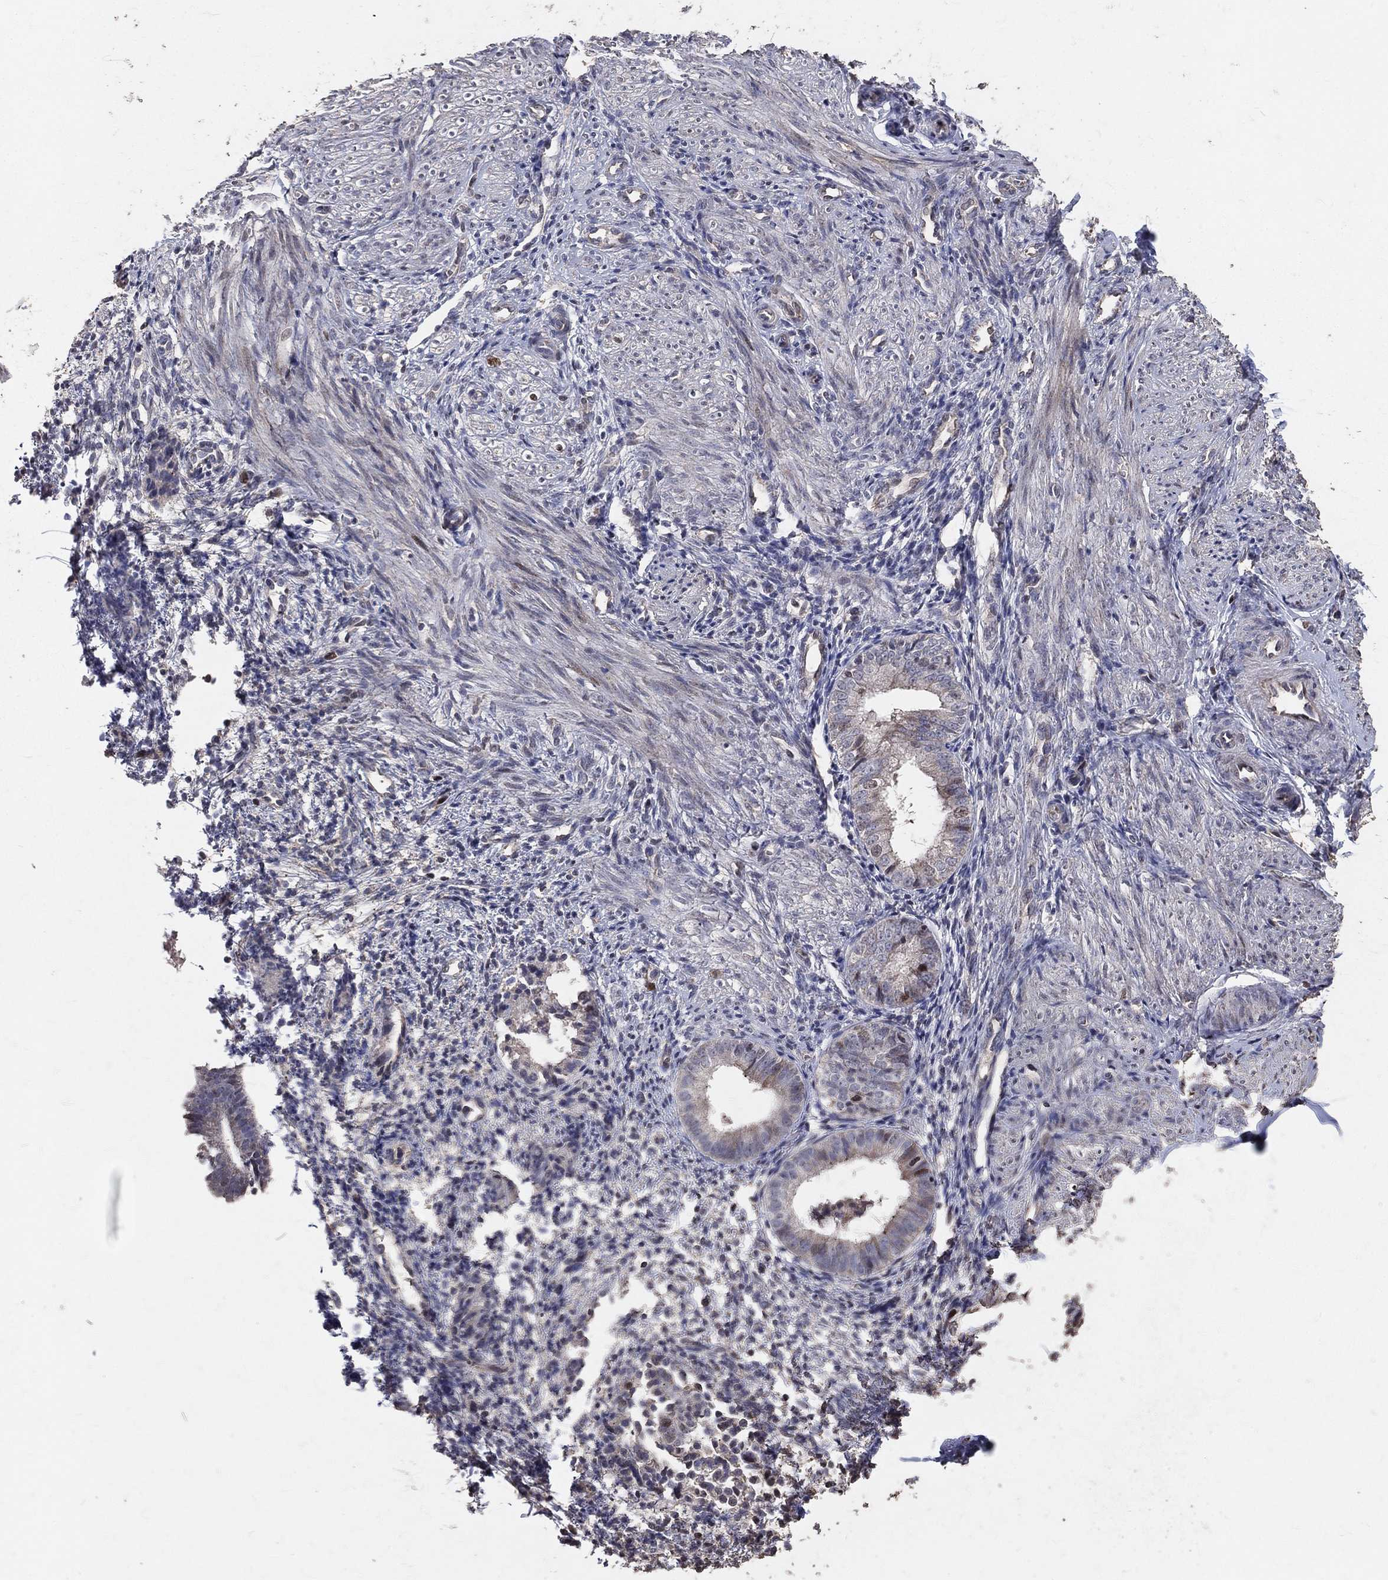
{"staining": {"intensity": "negative", "quantity": "none", "location": "none"}, "tissue": "endometrium", "cell_type": "Cells in endometrial stroma", "image_type": "normal", "snomed": [{"axis": "morphology", "description": "Normal tissue, NOS"}, {"axis": "topography", "description": "Endometrium"}], "caption": "An IHC photomicrograph of normal endometrium is shown. There is no staining in cells in endometrial stroma of endometrium. (Brightfield microscopy of DAB (3,3'-diaminobenzidine) IHC at high magnification).", "gene": "LY6K", "patient": {"sex": "female", "age": 47}}